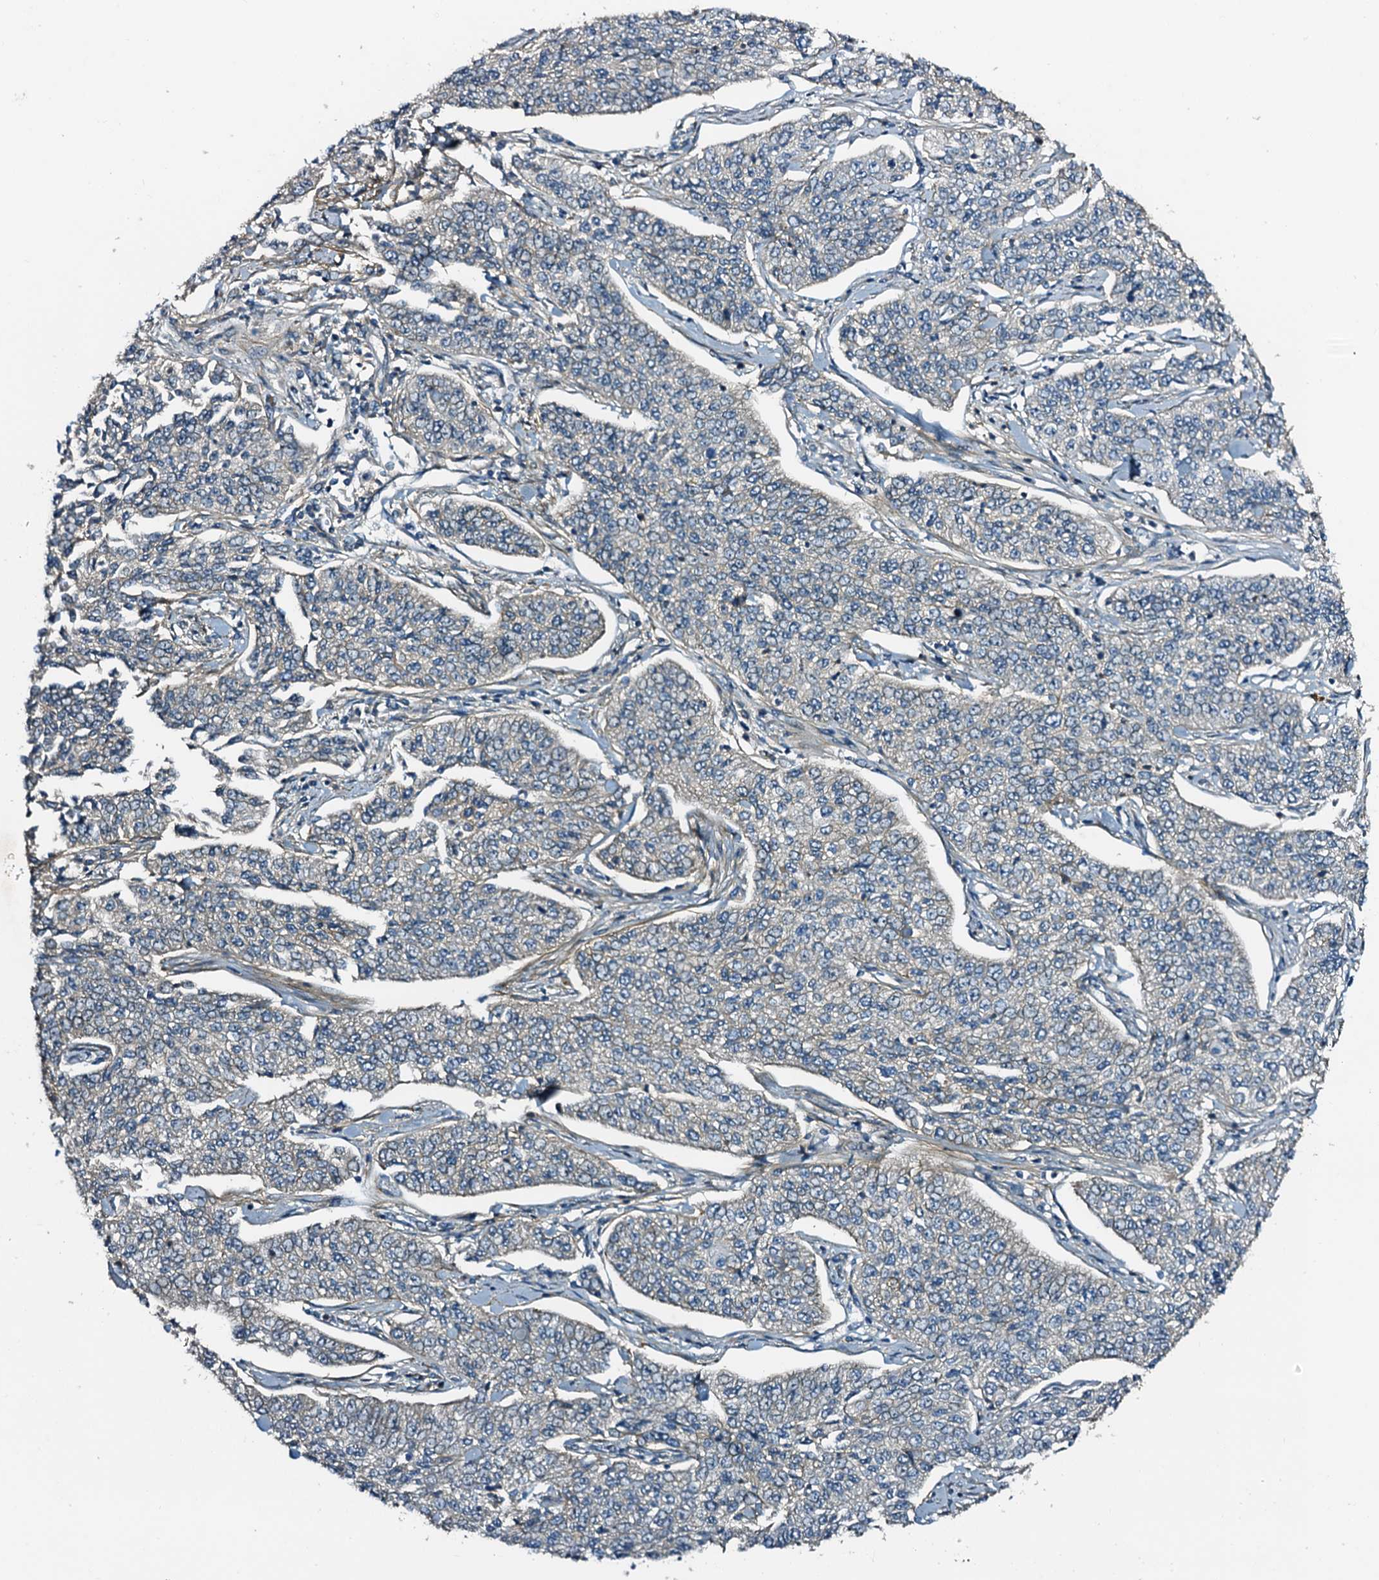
{"staining": {"intensity": "negative", "quantity": "none", "location": "none"}, "tissue": "cervical cancer", "cell_type": "Tumor cells", "image_type": "cancer", "snomed": [{"axis": "morphology", "description": "Squamous cell carcinoma, NOS"}, {"axis": "topography", "description": "Cervix"}], "caption": "Immunohistochemistry (IHC) micrograph of neoplastic tissue: human squamous cell carcinoma (cervical) stained with DAB shows no significant protein staining in tumor cells. The staining is performed using DAB brown chromogen with nuclei counter-stained in using hematoxylin.", "gene": "DUOXA1", "patient": {"sex": "female", "age": 35}}